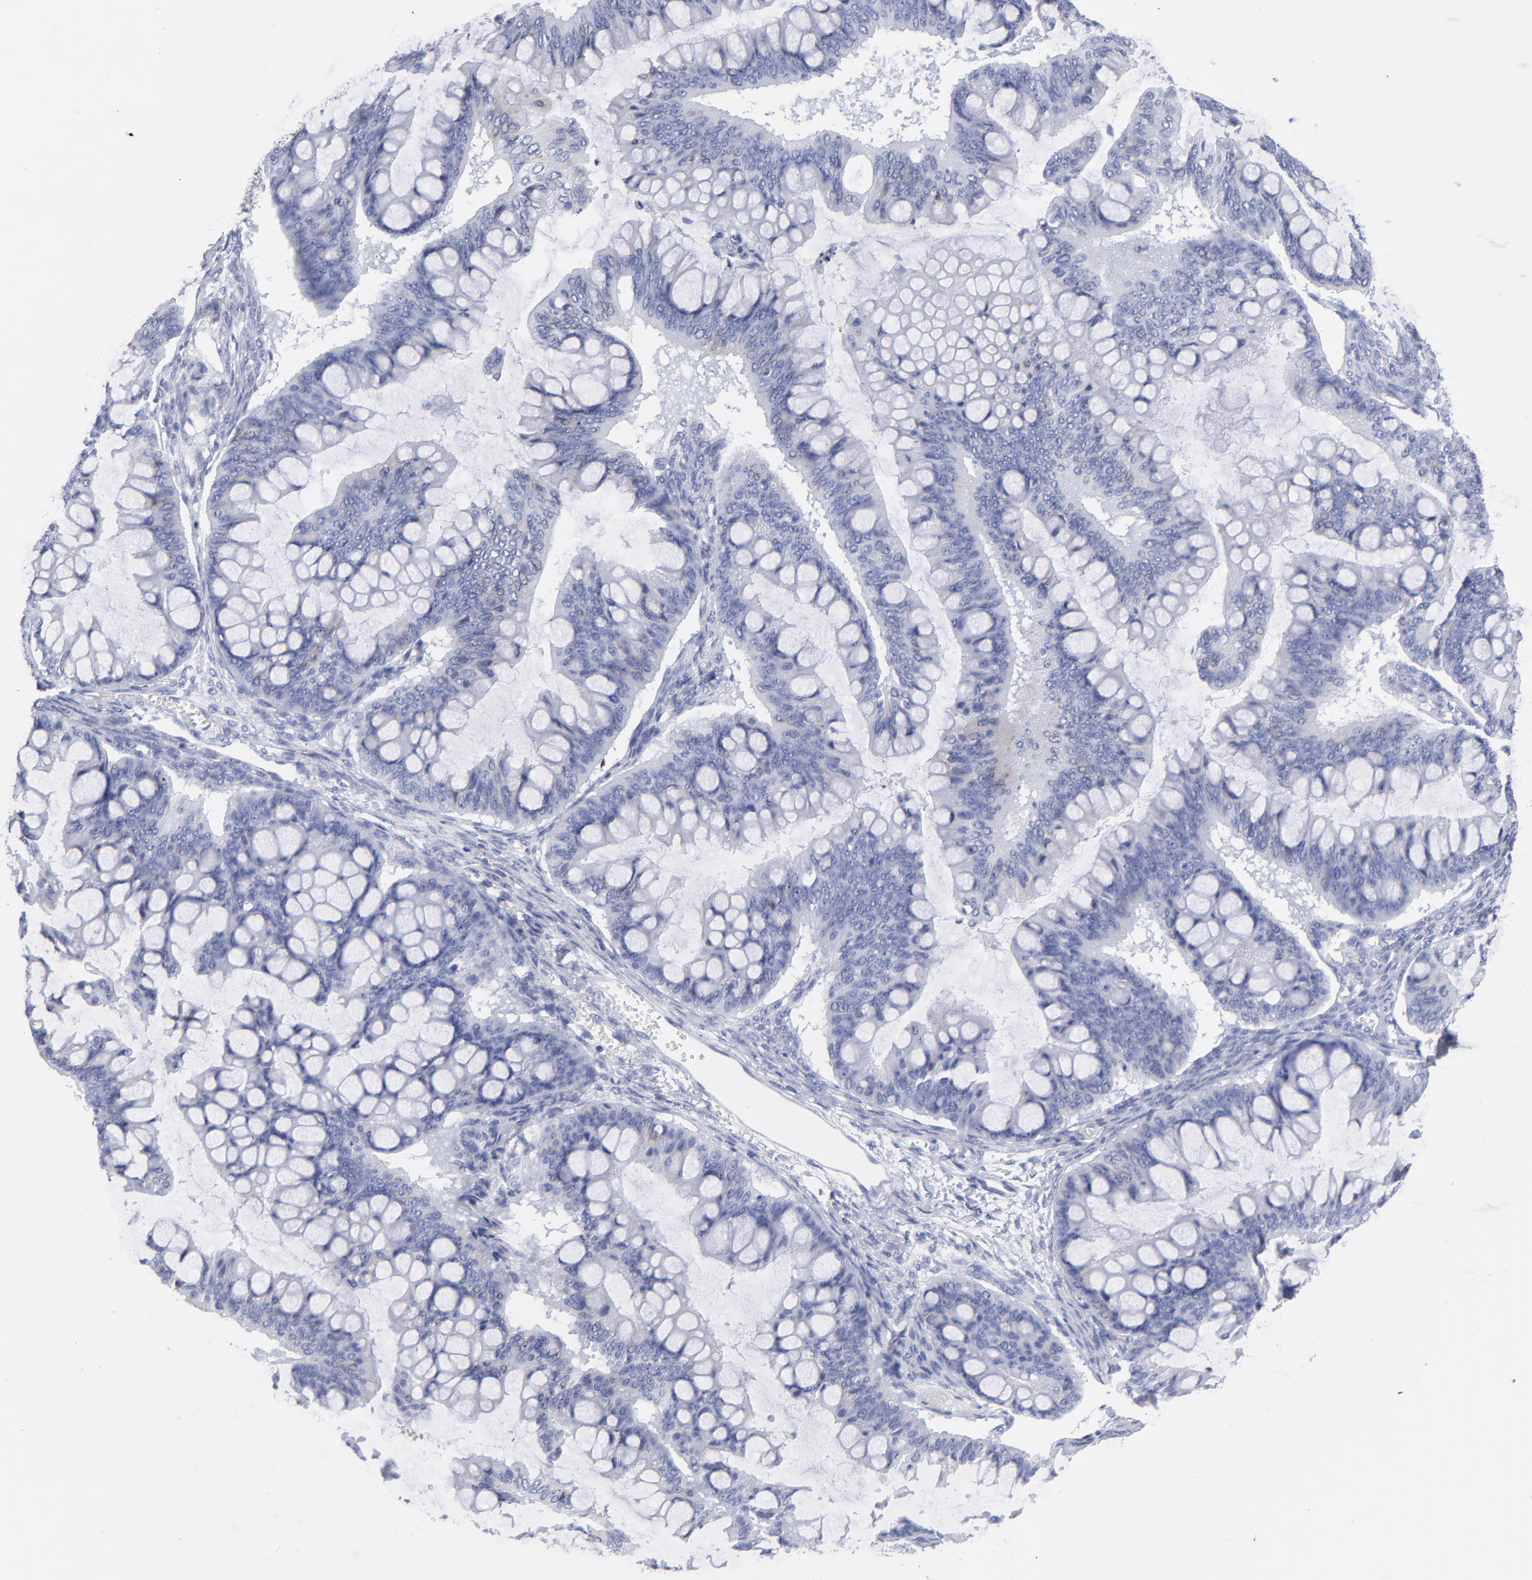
{"staining": {"intensity": "negative", "quantity": "none", "location": "none"}, "tissue": "ovarian cancer", "cell_type": "Tumor cells", "image_type": "cancer", "snomed": [{"axis": "morphology", "description": "Cystadenocarcinoma, mucinous, NOS"}, {"axis": "topography", "description": "Ovary"}], "caption": "Micrograph shows no protein expression in tumor cells of mucinous cystadenocarcinoma (ovarian) tissue.", "gene": "LAT2", "patient": {"sex": "female", "age": 73}}